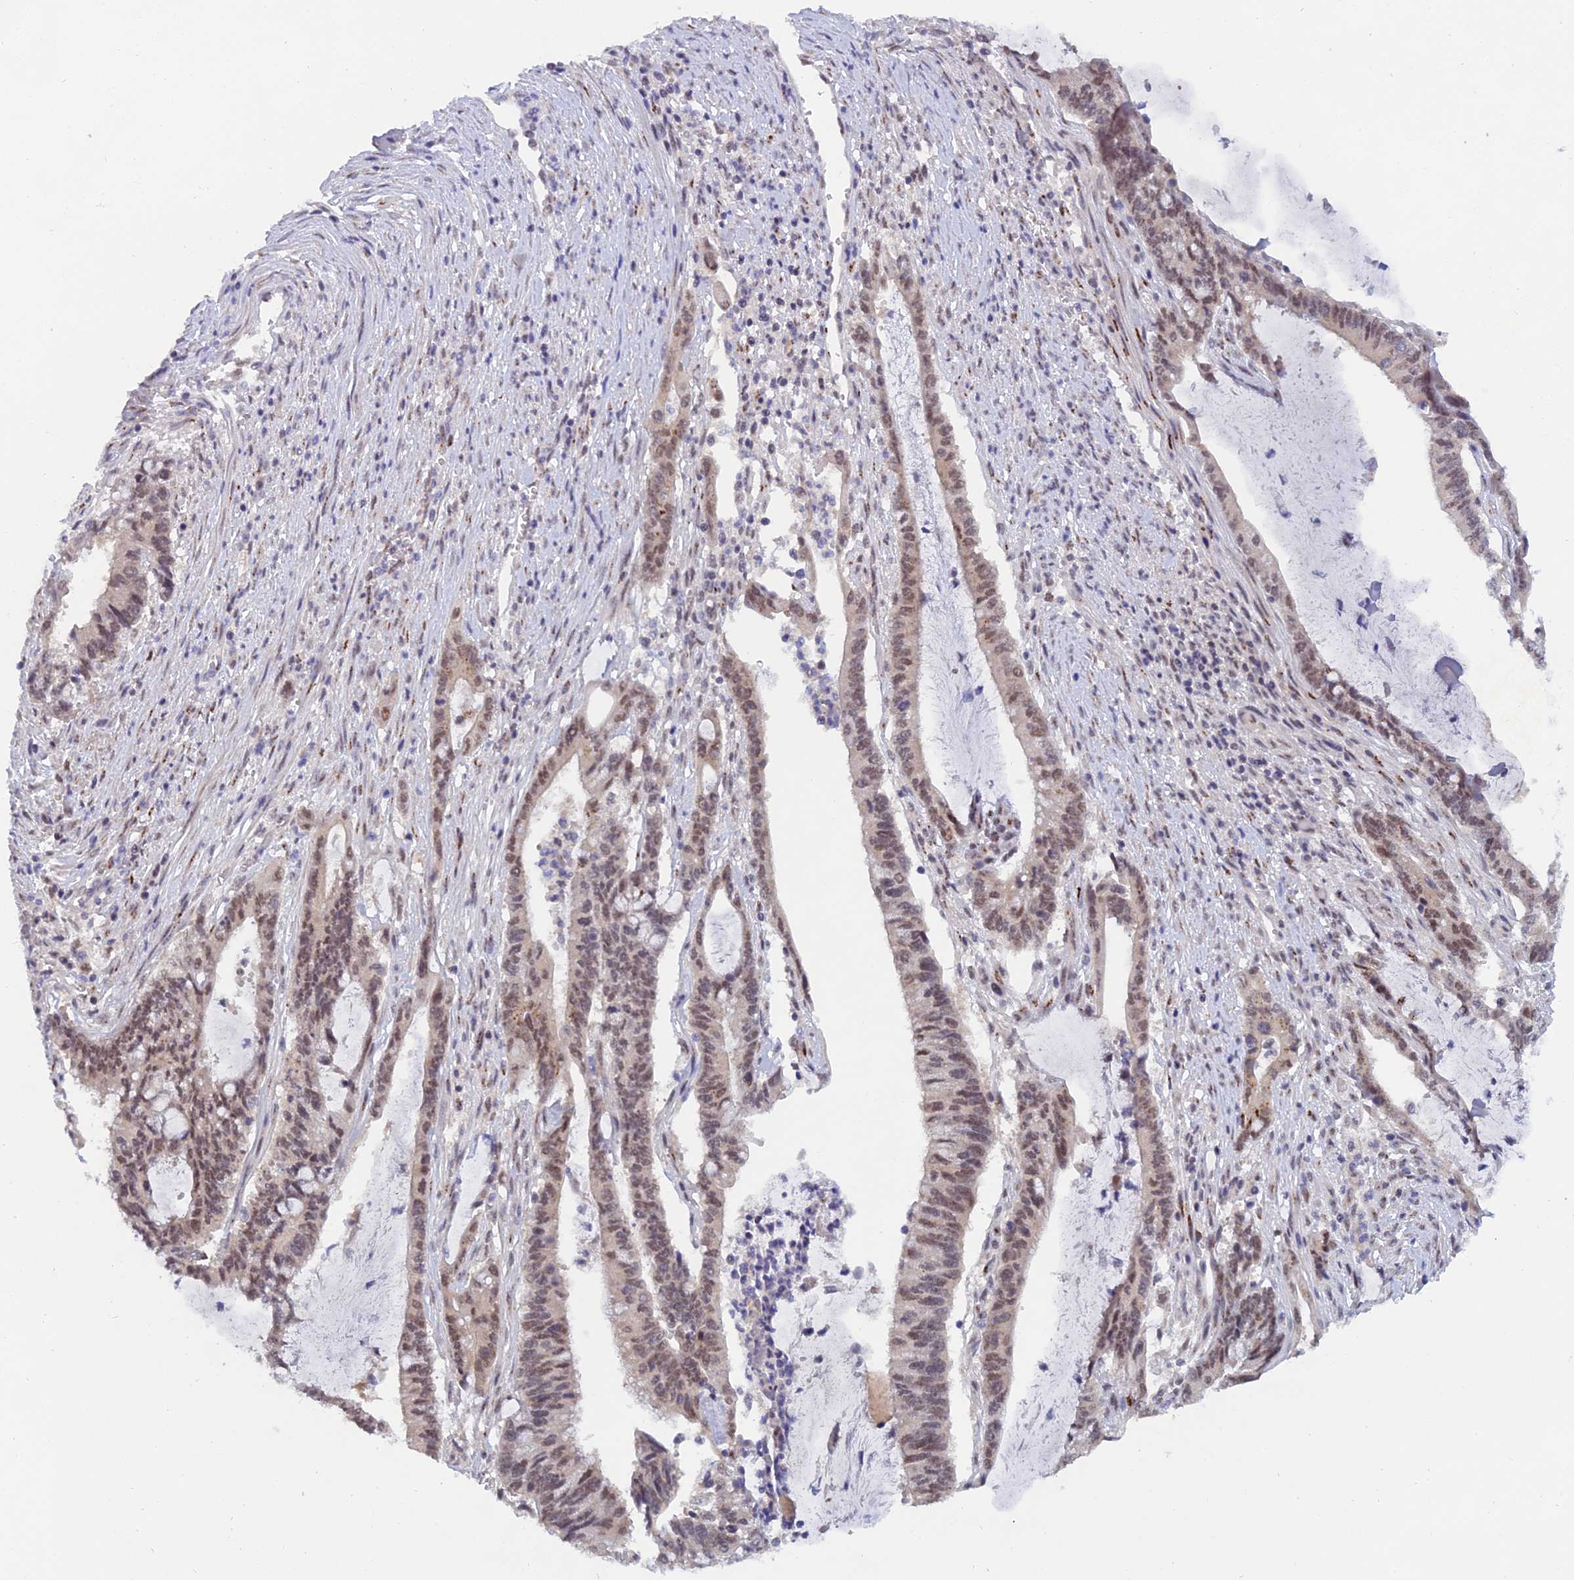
{"staining": {"intensity": "moderate", "quantity": ">75%", "location": "cytoplasmic/membranous,nuclear"}, "tissue": "pancreatic cancer", "cell_type": "Tumor cells", "image_type": "cancer", "snomed": [{"axis": "morphology", "description": "Adenocarcinoma, NOS"}, {"axis": "topography", "description": "Pancreas"}], "caption": "Immunohistochemistry (IHC) (DAB) staining of pancreatic cancer reveals moderate cytoplasmic/membranous and nuclear protein expression in approximately >75% of tumor cells.", "gene": "THOC3", "patient": {"sex": "female", "age": 50}}